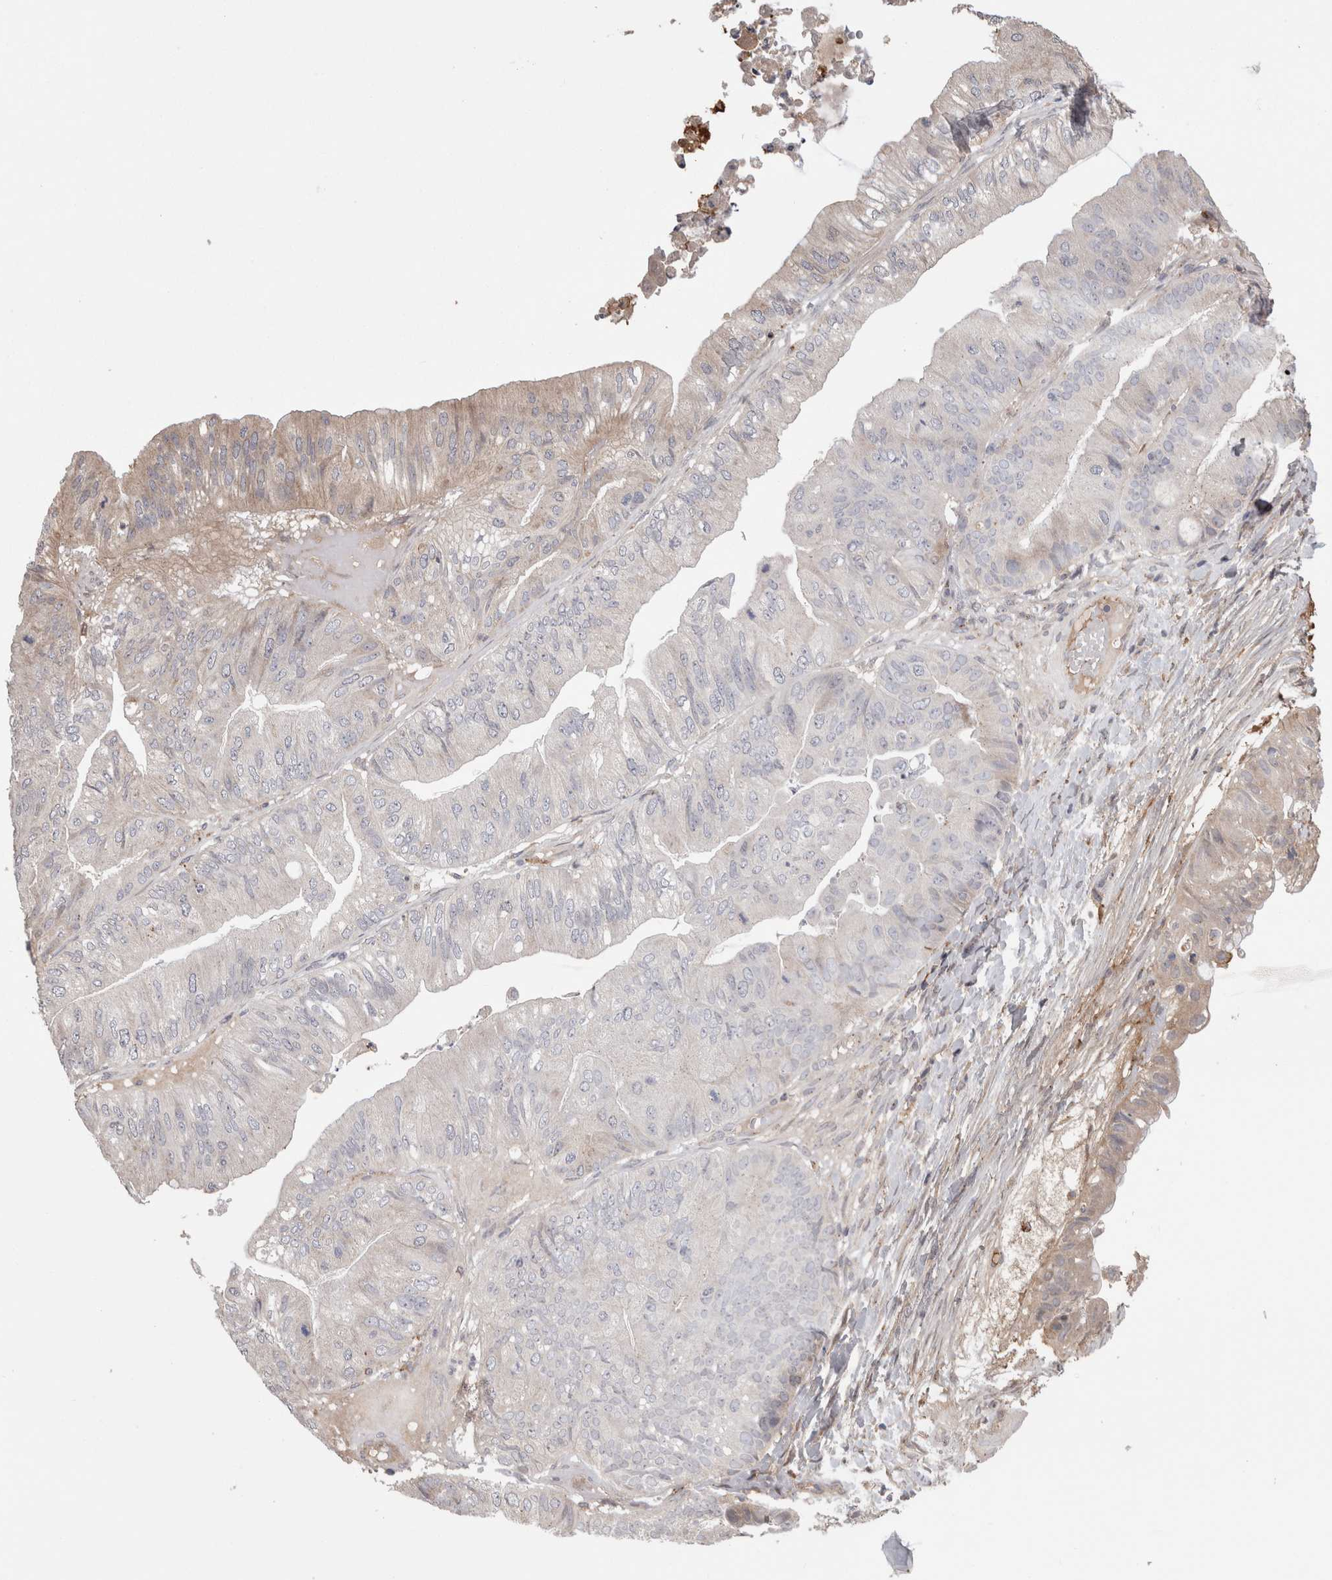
{"staining": {"intensity": "weak", "quantity": "<25%", "location": "cytoplasmic/membranous"}, "tissue": "ovarian cancer", "cell_type": "Tumor cells", "image_type": "cancer", "snomed": [{"axis": "morphology", "description": "Cystadenocarcinoma, mucinous, NOS"}, {"axis": "topography", "description": "Ovary"}], "caption": "Micrograph shows no protein positivity in tumor cells of ovarian cancer (mucinous cystadenocarcinoma) tissue.", "gene": "STC1", "patient": {"sex": "female", "age": 61}}